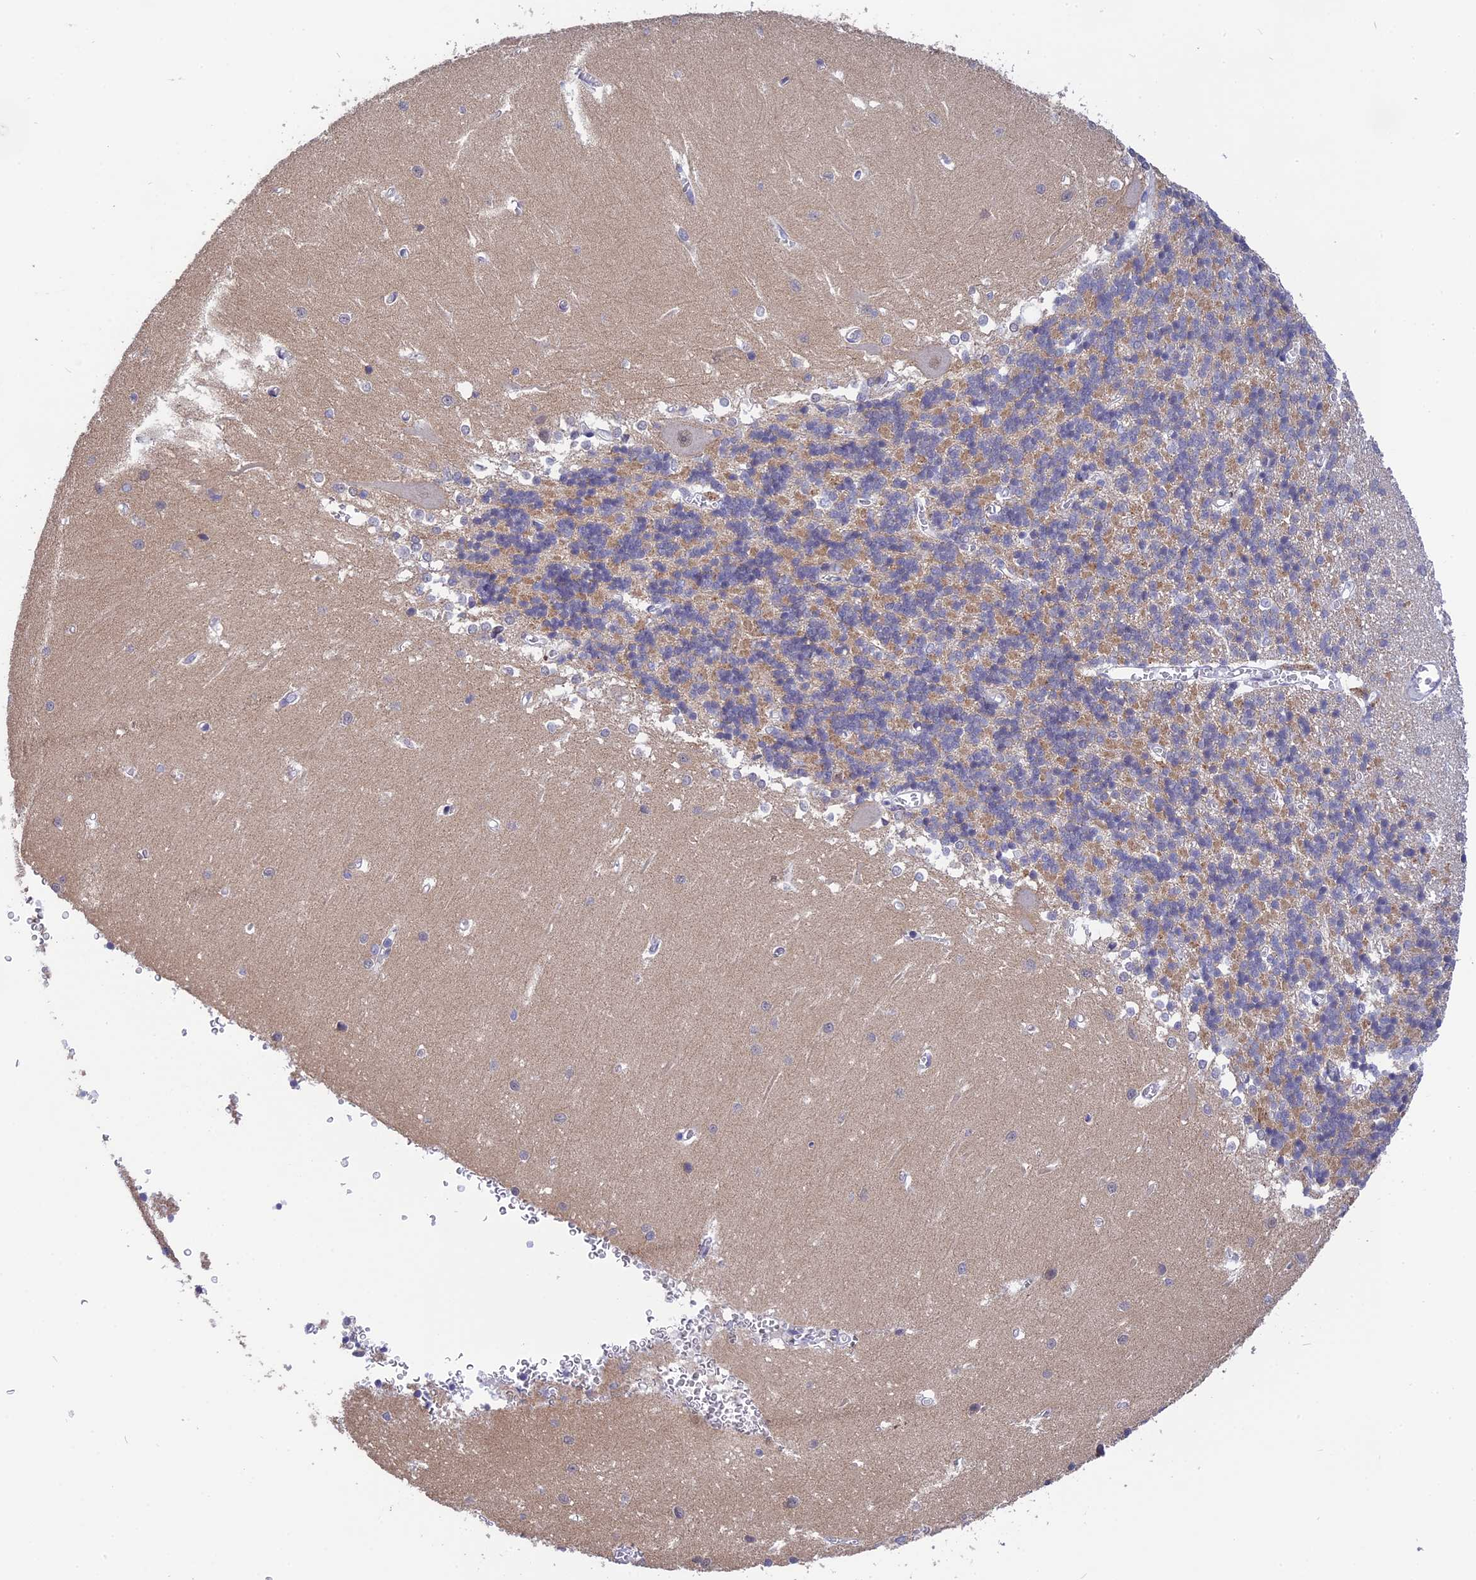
{"staining": {"intensity": "moderate", "quantity": "25%-75%", "location": "cytoplasmic/membranous"}, "tissue": "cerebellum", "cell_type": "Cells in granular layer", "image_type": "normal", "snomed": [{"axis": "morphology", "description": "Normal tissue, NOS"}, {"axis": "topography", "description": "Cerebellum"}], "caption": "The immunohistochemical stain labels moderate cytoplasmic/membranous staining in cells in granular layer of normal cerebellum.", "gene": "KCTD14", "patient": {"sex": "male", "age": 37}}